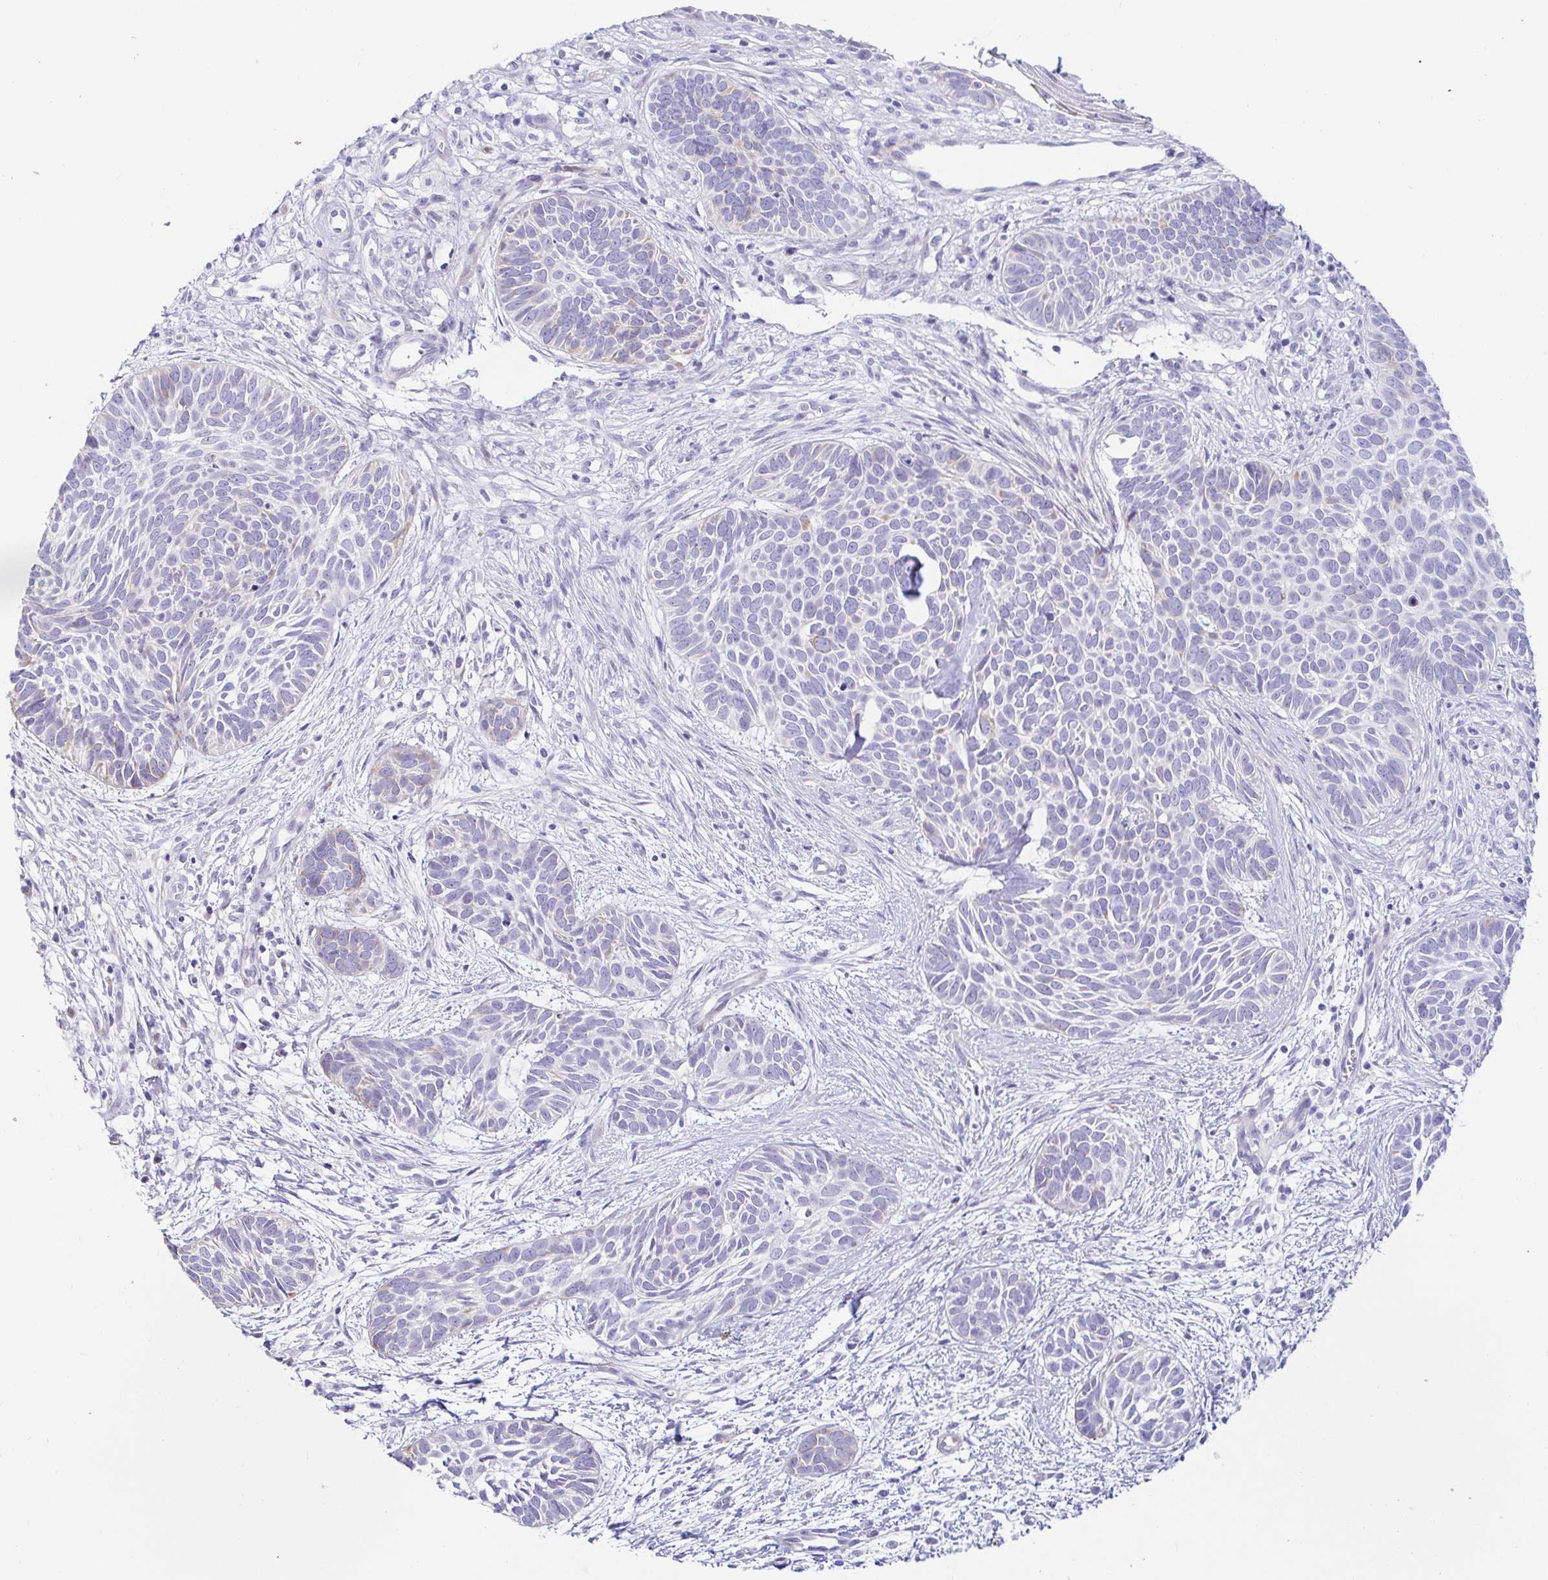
{"staining": {"intensity": "negative", "quantity": "none", "location": "none"}, "tissue": "skin cancer", "cell_type": "Tumor cells", "image_type": "cancer", "snomed": [{"axis": "morphology", "description": "Basal cell carcinoma"}, {"axis": "topography", "description": "Skin"}], "caption": "The histopathology image displays no significant staining in tumor cells of skin cancer (basal cell carcinoma).", "gene": "PINLYP", "patient": {"sex": "male", "age": 69}}